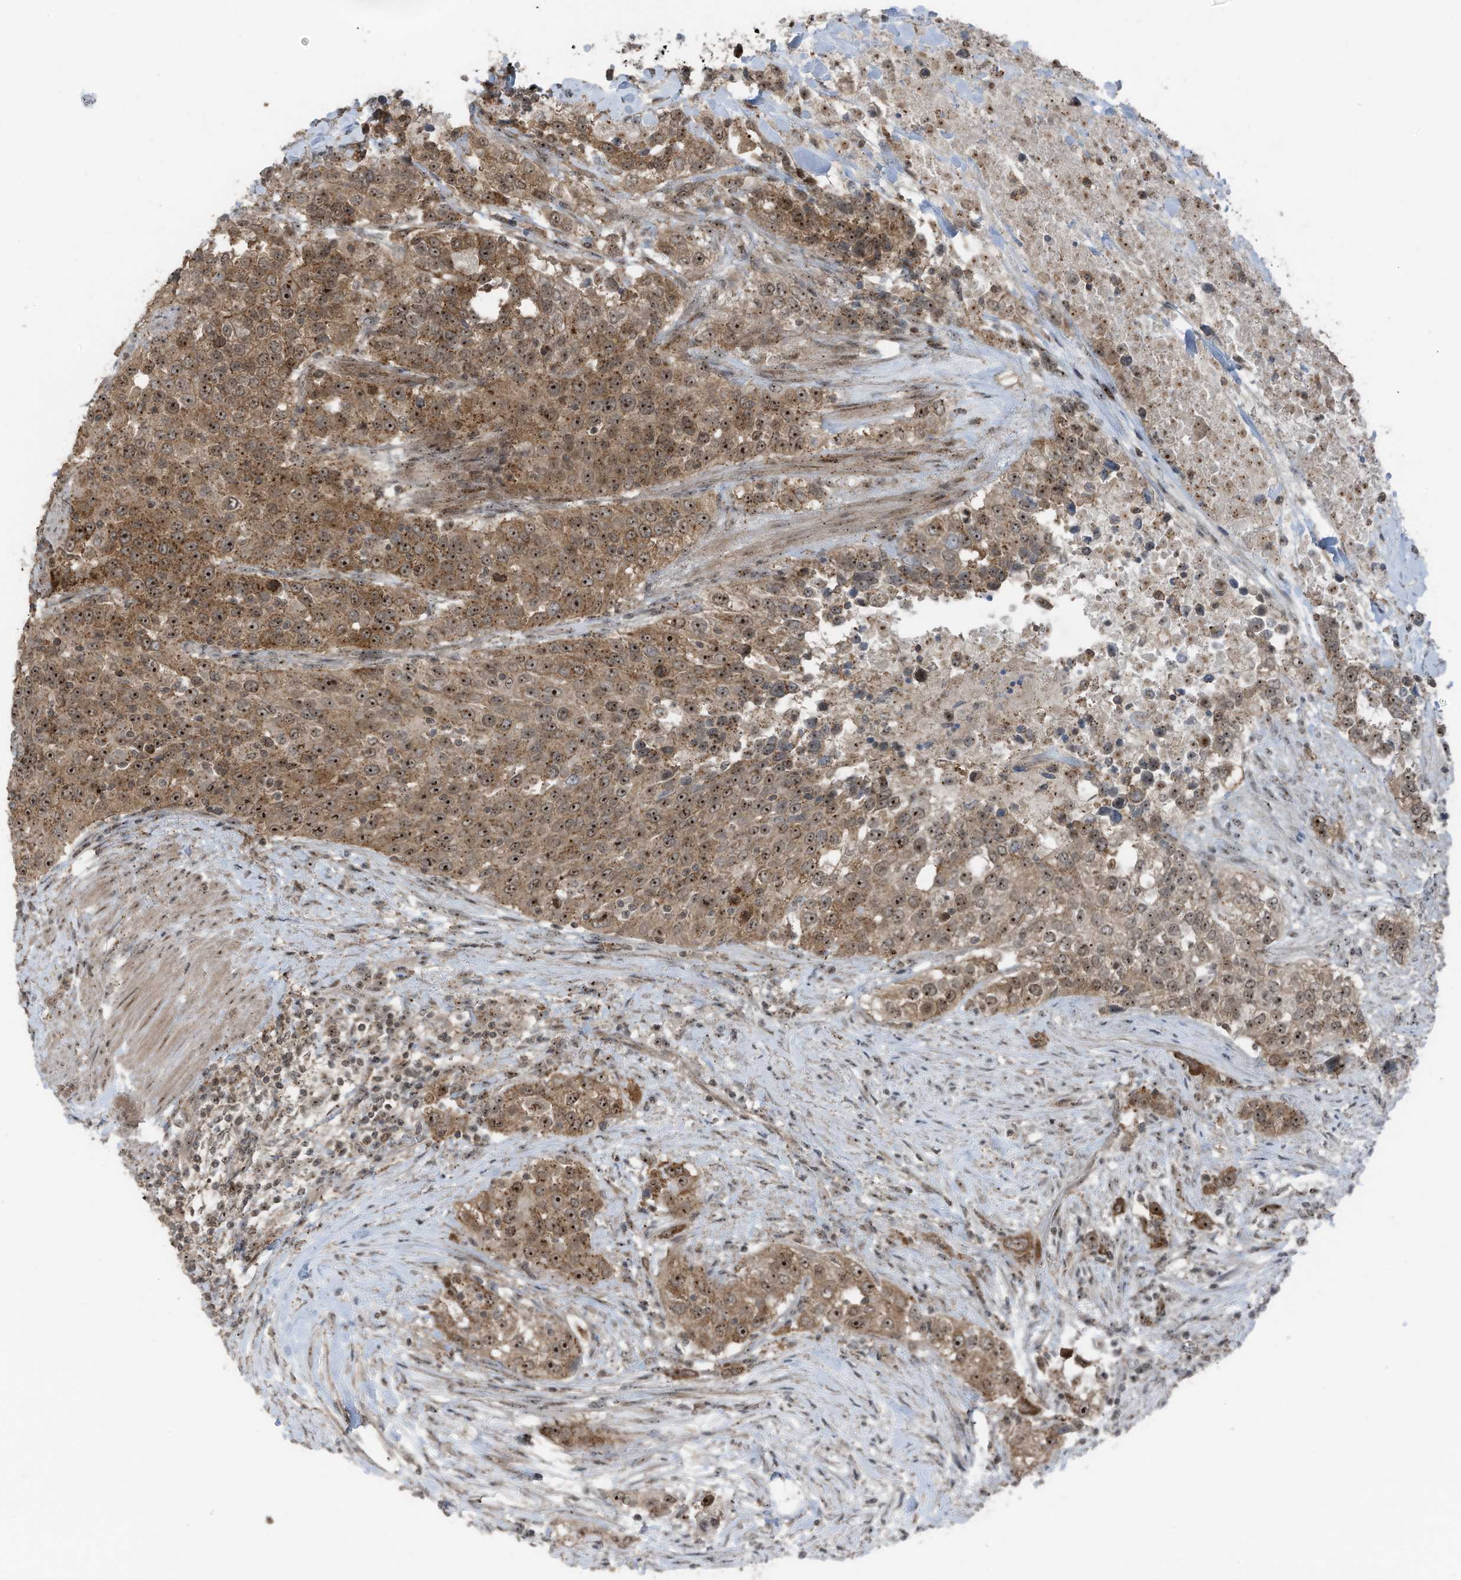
{"staining": {"intensity": "strong", "quantity": ">75%", "location": "cytoplasmic/membranous,nuclear"}, "tissue": "urothelial cancer", "cell_type": "Tumor cells", "image_type": "cancer", "snomed": [{"axis": "morphology", "description": "Urothelial carcinoma, High grade"}, {"axis": "topography", "description": "Urinary bladder"}], "caption": "This is a micrograph of immunohistochemistry staining of high-grade urothelial carcinoma, which shows strong positivity in the cytoplasmic/membranous and nuclear of tumor cells.", "gene": "UTP3", "patient": {"sex": "female", "age": 80}}